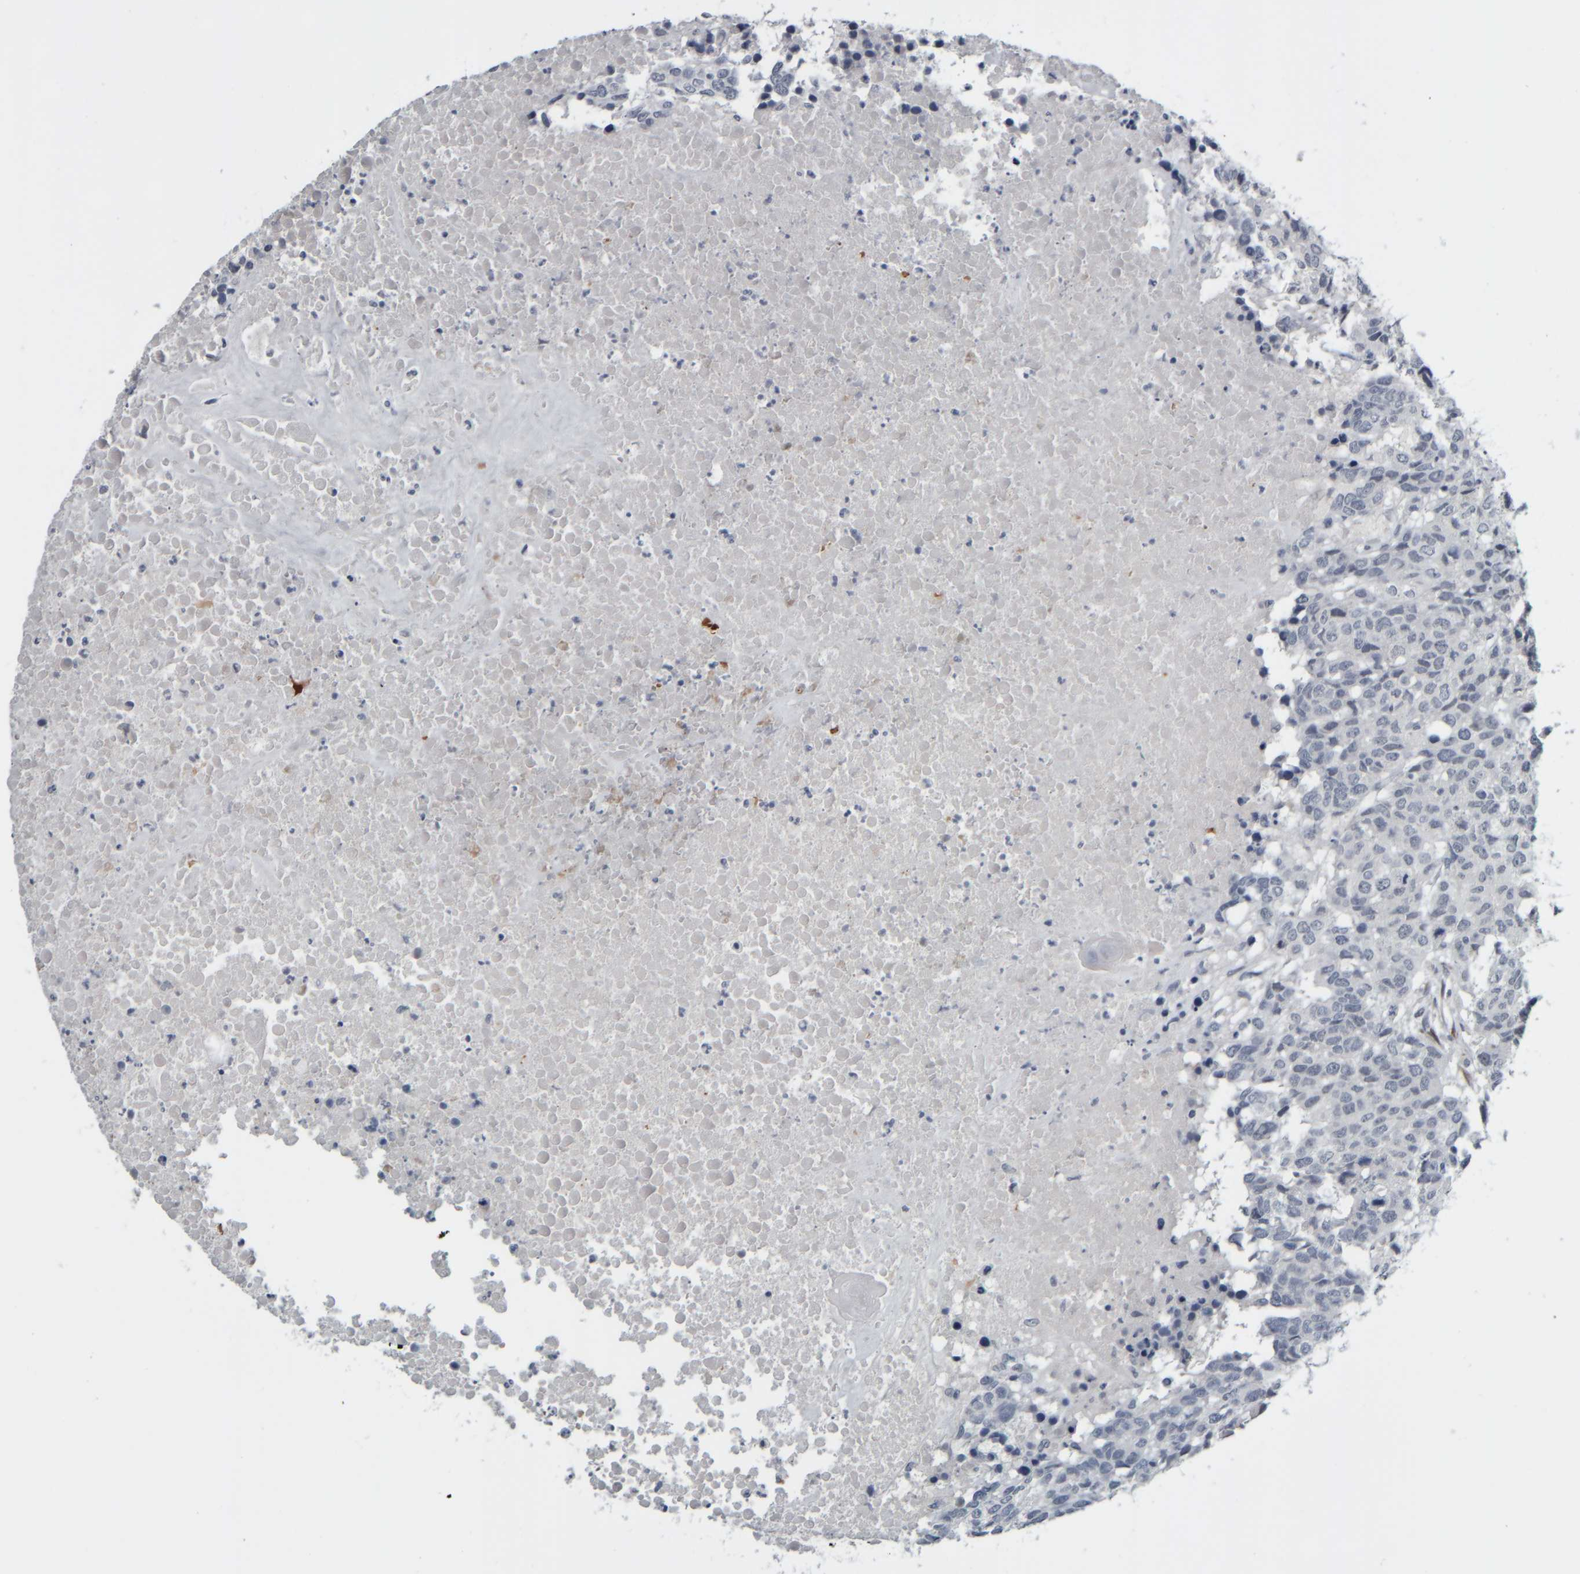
{"staining": {"intensity": "negative", "quantity": "none", "location": "none"}, "tissue": "head and neck cancer", "cell_type": "Tumor cells", "image_type": "cancer", "snomed": [{"axis": "morphology", "description": "Squamous cell carcinoma, NOS"}, {"axis": "topography", "description": "Head-Neck"}], "caption": "Head and neck cancer was stained to show a protein in brown. There is no significant staining in tumor cells.", "gene": "COL14A1", "patient": {"sex": "male", "age": 66}}